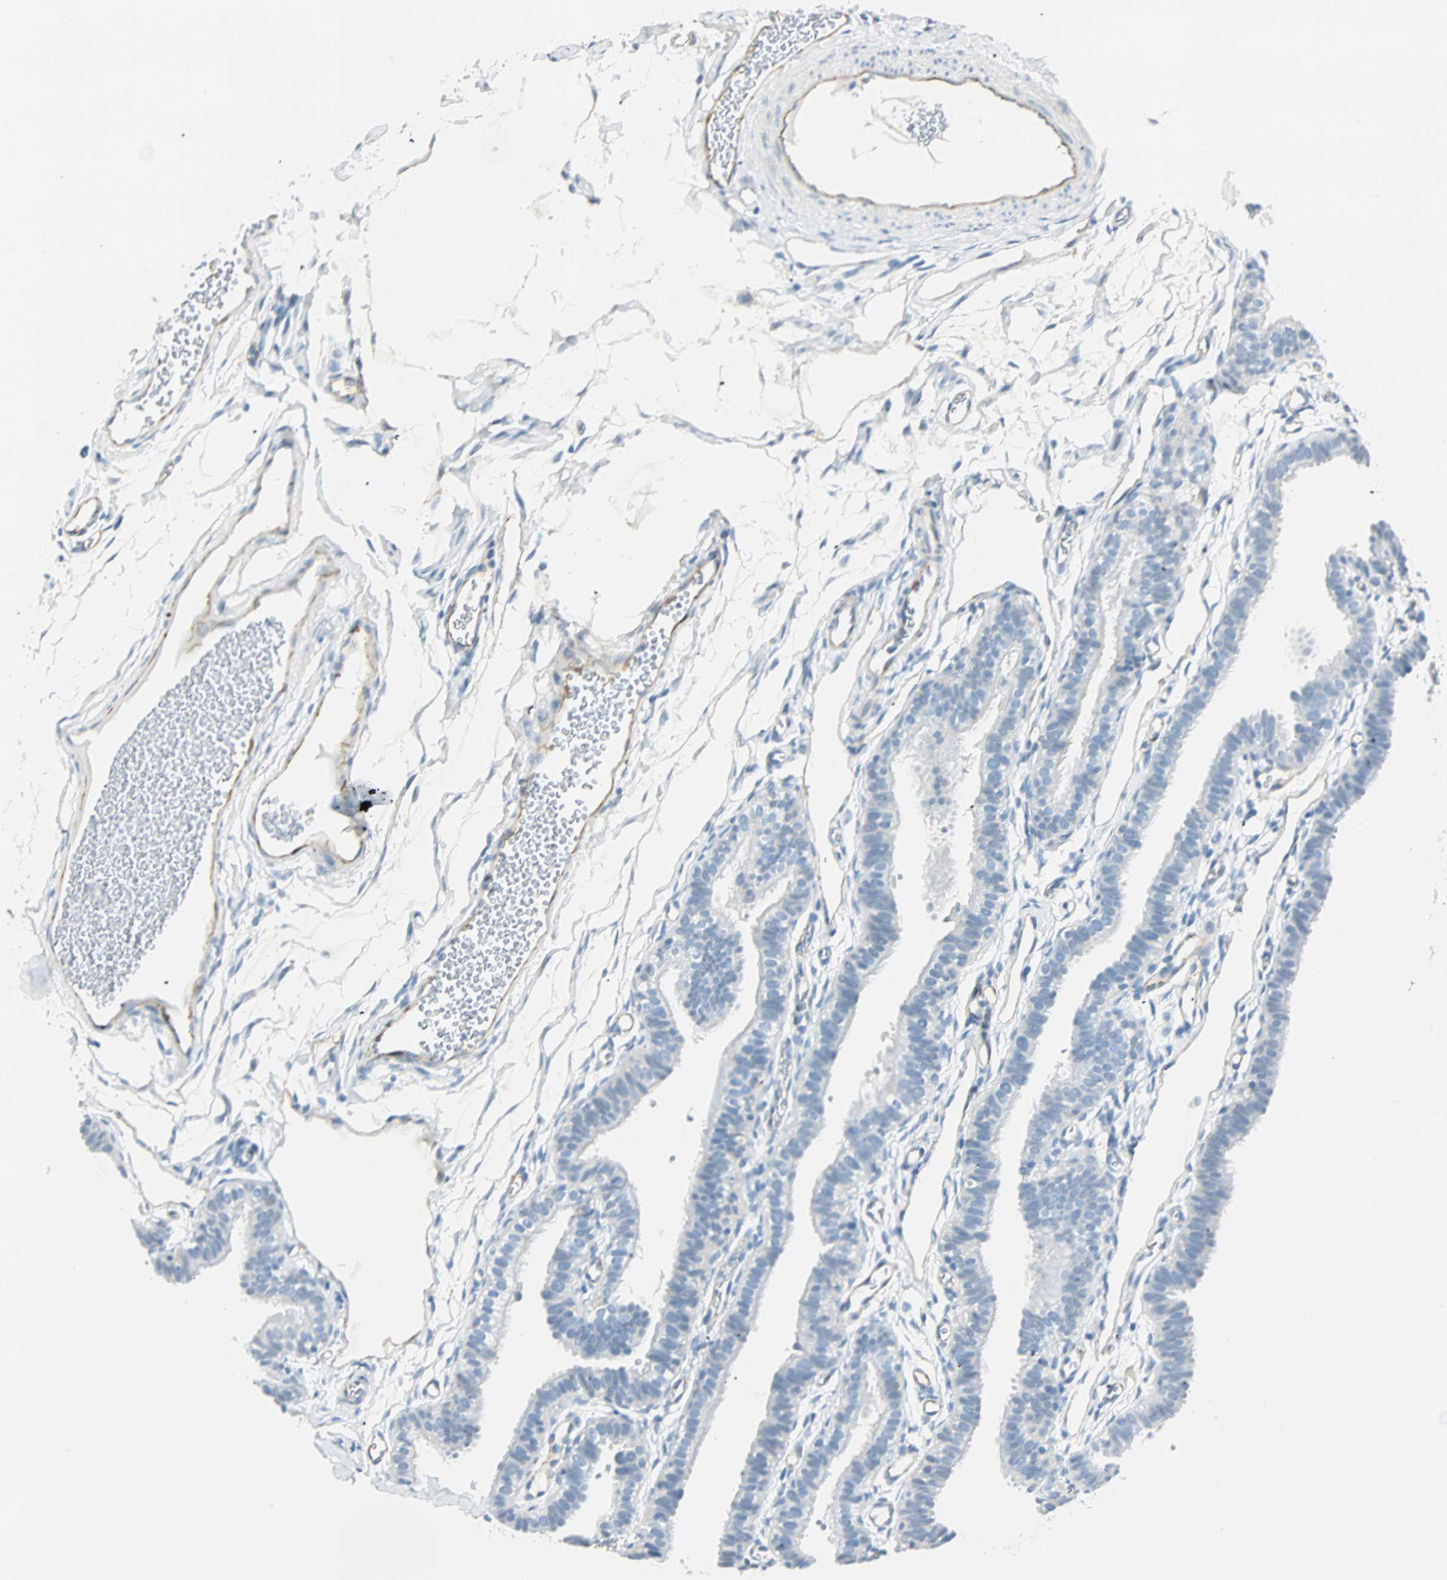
{"staining": {"intensity": "weak", "quantity": "25%-75%", "location": "cytoplasmic/membranous"}, "tissue": "fallopian tube", "cell_type": "Glandular cells", "image_type": "normal", "snomed": [{"axis": "morphology", "description": "Normal tissue, NOS"}, {"axis": "topography", "description": "Fallopian tube"}, {"axis": "topography", "description": "Placenta"}], "caption": "Glandular cells demonstrate low levels of weak cytoplasmic/membranous positivity in approximately 25%-75% of cells in normal fallopian tube. (DAB (3,3'-diaminobenzidine) IHC, brown staining for protein, blue staining for nuclei).", "gene": "VPS9D1", "patient": {"sex": "female", "age": 34}}